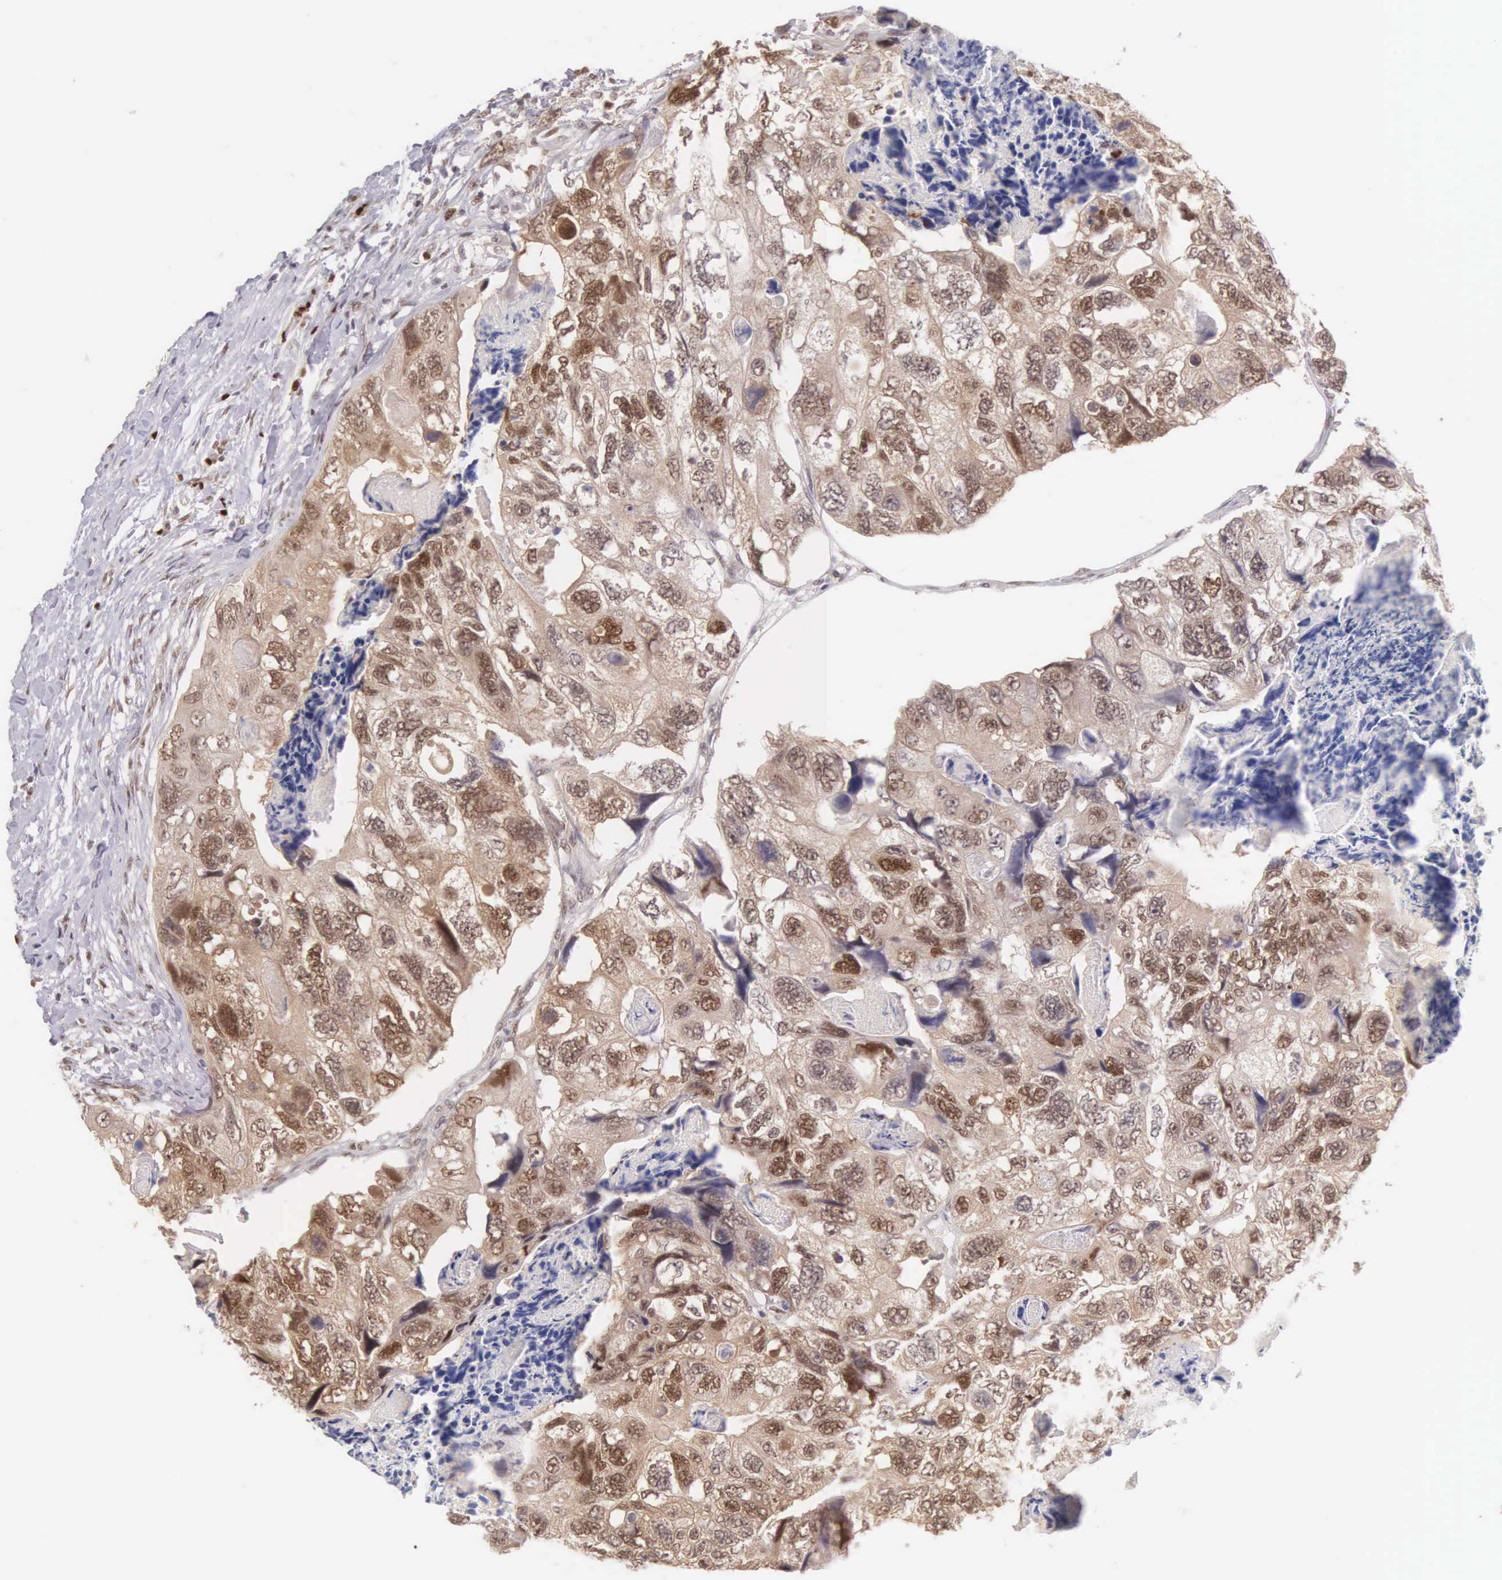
{"staining": {"intensity": "moderate", "quantity": ">75%", "location": "nuclear"}, "tissue": "colorectal cancer", "cell_type": "Tumor cells", "image_type": "cancer", "snomed": [{"axis": "morphology", "description": "Adenocarcinoma, NOS"}, {"axis": "topography", "description": "Rectum"}], "caption": "DAB immunohistochemical staining of human colorectal cancer (adenocarcinoma) displays moderate nuclear protein expression in approximately >75% of tumor cells.", "gene": "CCDC117", "patient": {"sex": "female", "age": 82}}